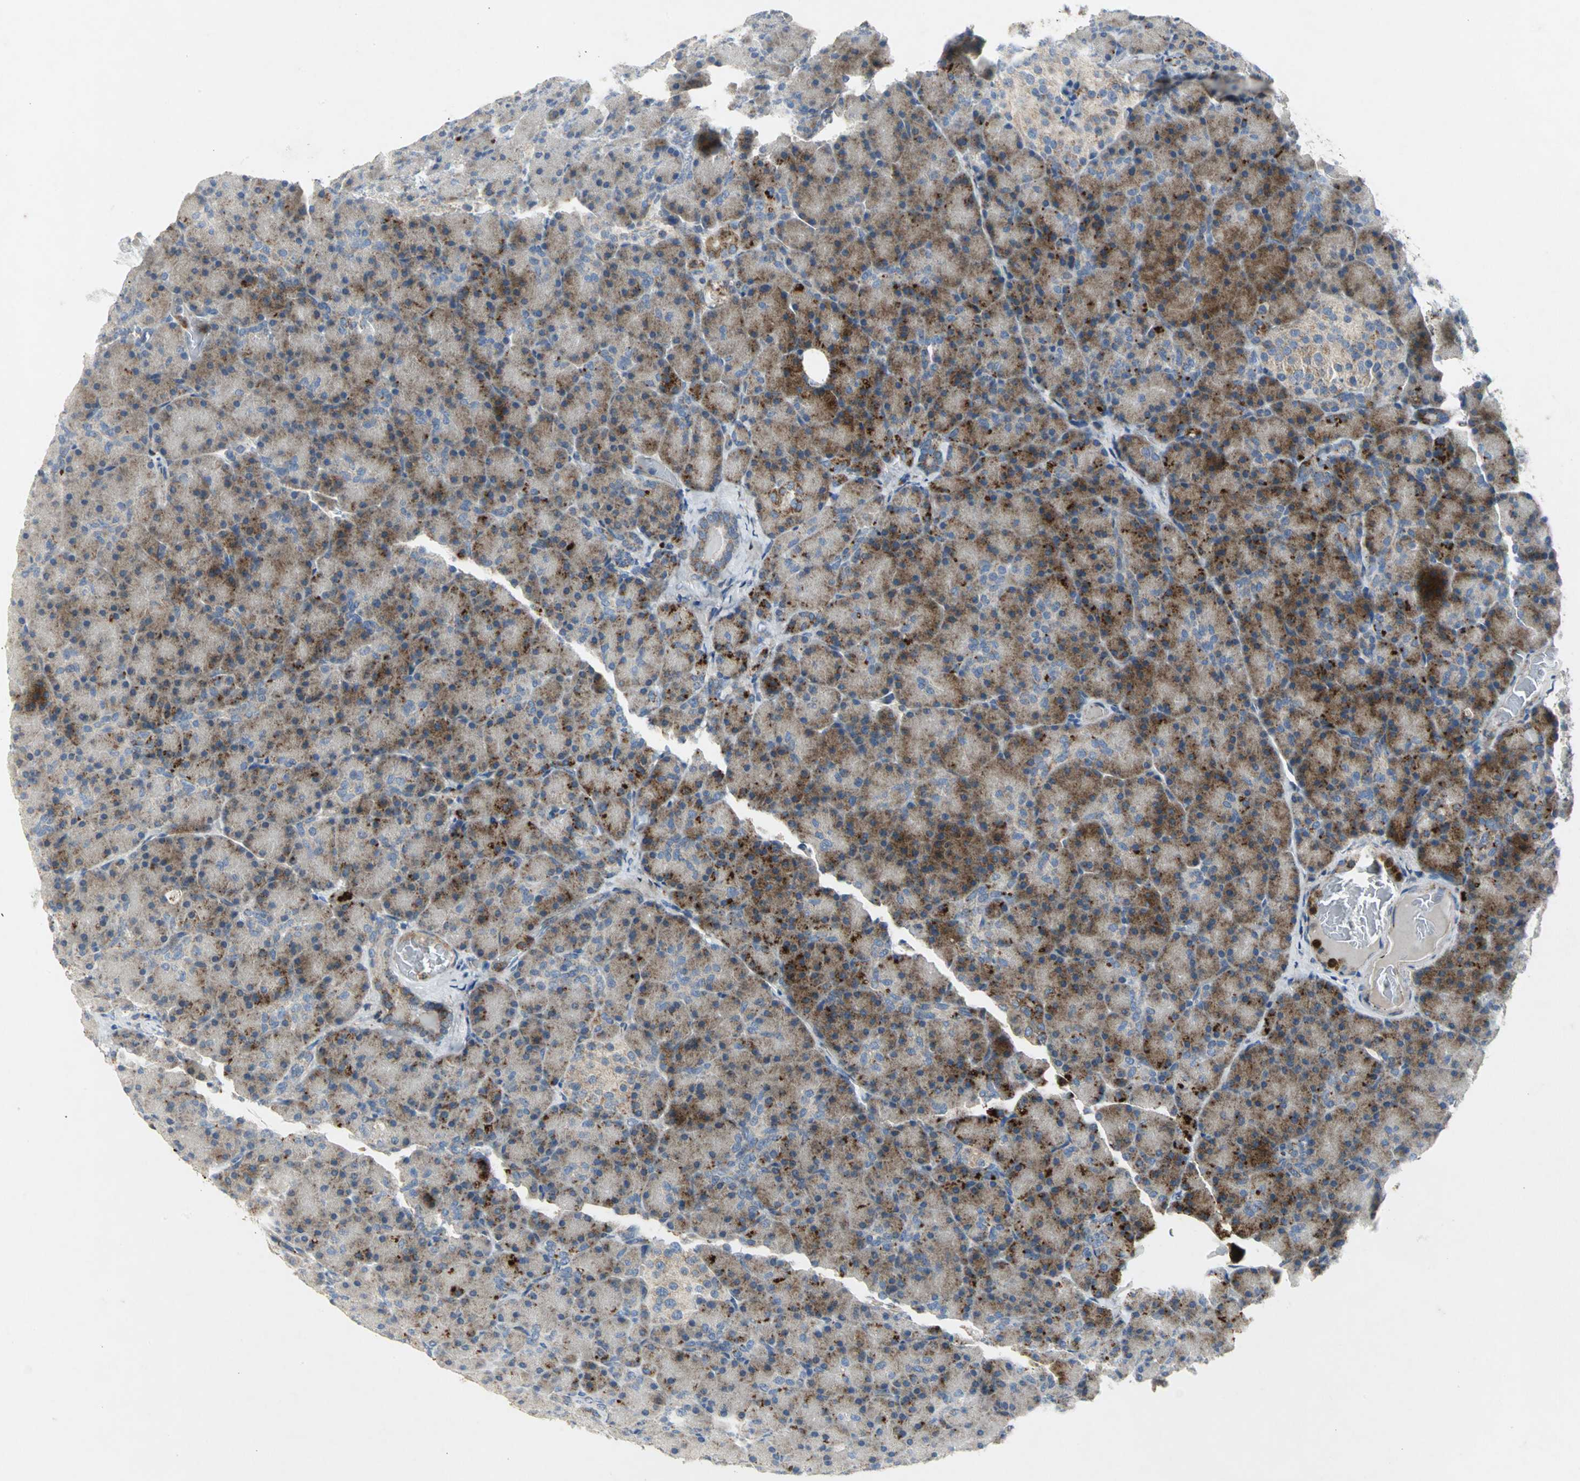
{"staining": {"intensity": "strong", "quantity": "25%-75%", "location": "cytoplasmic/membranous"}, "tissue": "pancreas", "cell_type": "Exocrine glandular cells", "image_type": "normal", "snomed": [{"axis": "morphology", "description": "Normal tissue, NOS"}, {"axis": "topography", "description": "Pancreas"}], "caption": "Brown immunohistochemical staining in unremarkable human pancreas displays strong cytoplasmic/membranous staining in approximately 25%-75% of exocrine glandular cells.", "gene": "SPPL2B", "patient": {"sex": "female", "age": 43}}